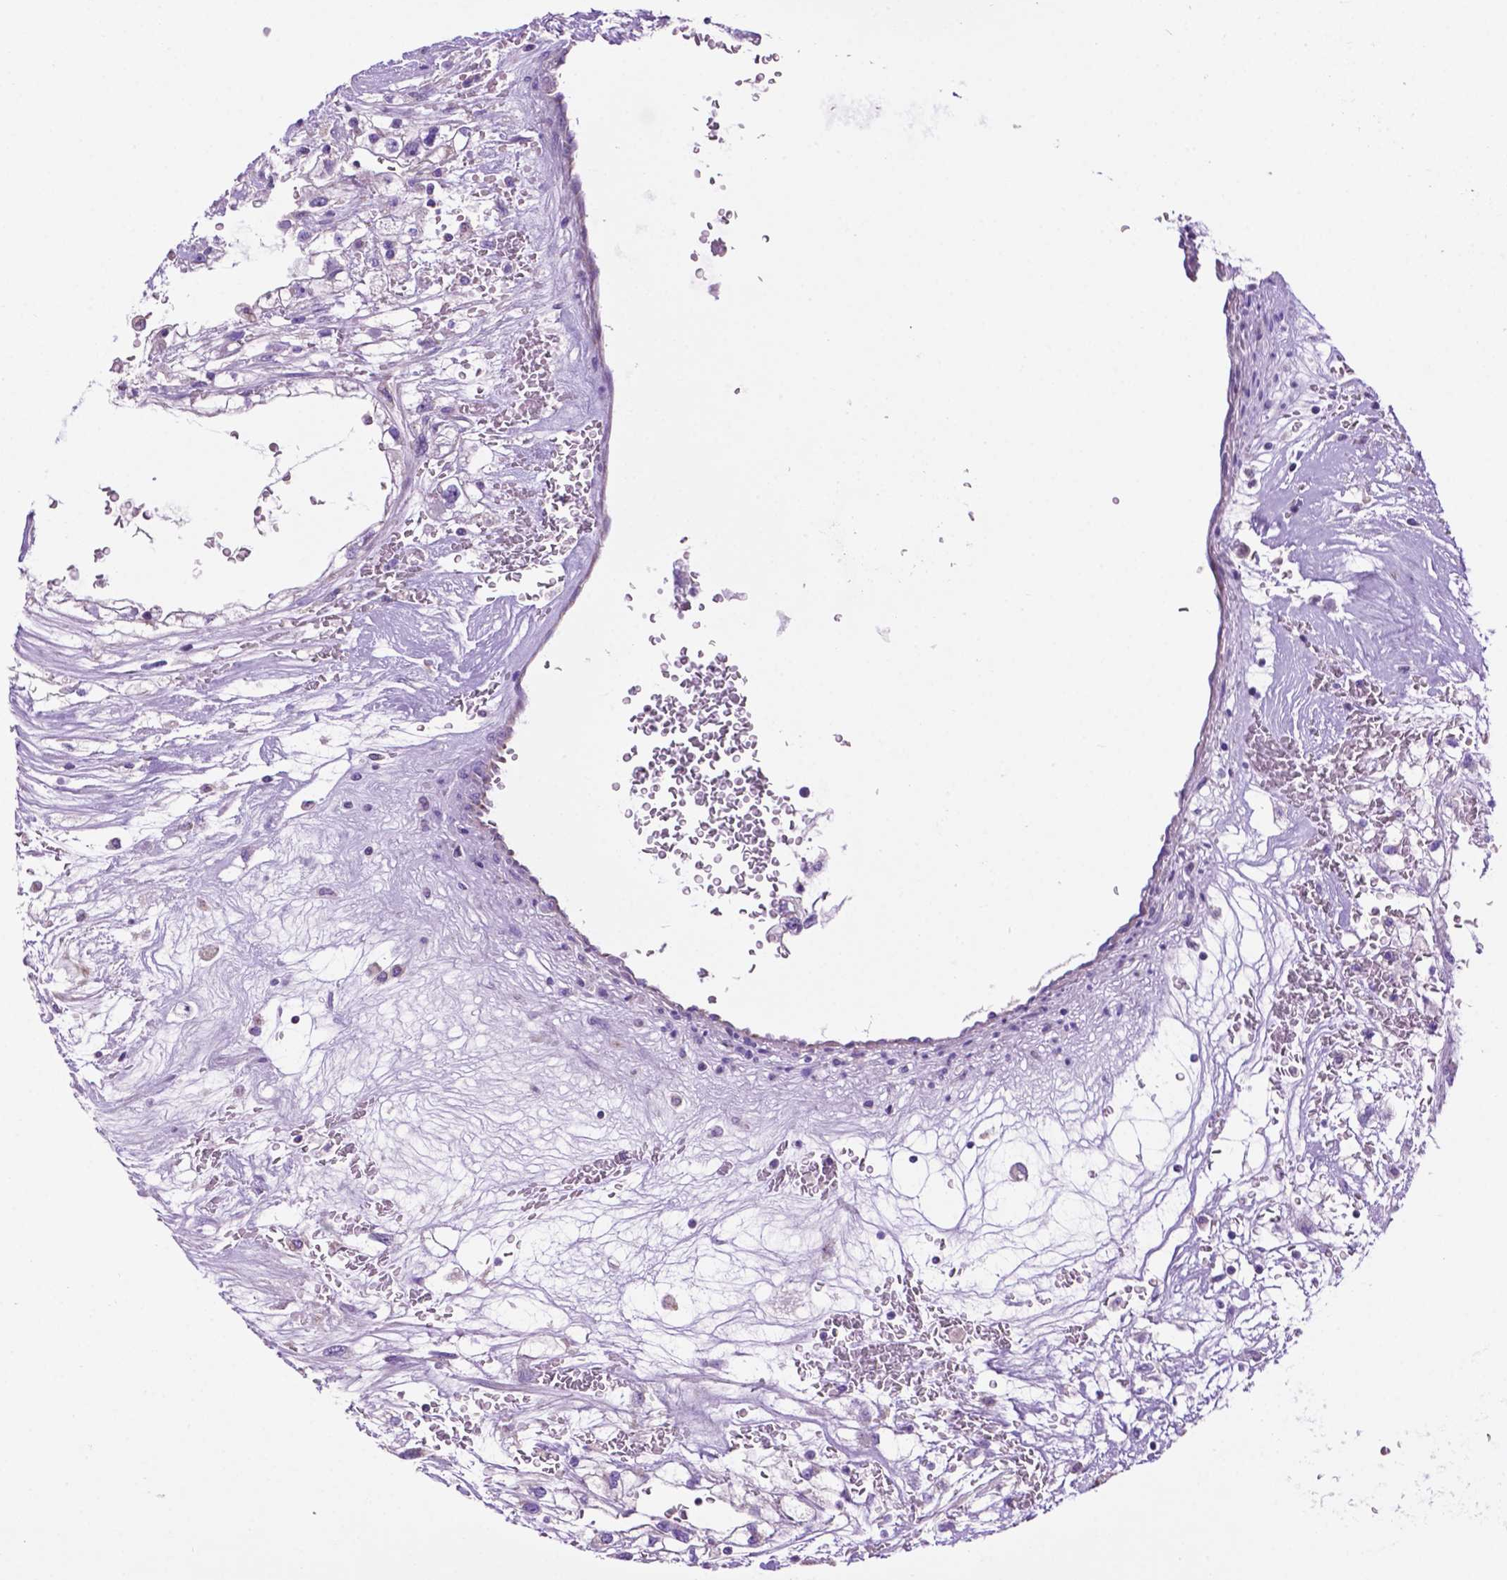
{"staining": {"intensity": "negative", "quantity": "none", "location": "none"}, "tissue": "renal cancer", "cell_type": "Tumor cells", "image_type": "cancer", "snomed": [{"axis": "morphology", "description": "Adenocarcinoma, NOS"}, {"axis": "topography", "description": "Kidney"}], "caption": "Renal cancer (adenocarcinoma) was stained to show a protein in brown. There is no significant staining in tumor cells. (Stains: DAB immunohistochemistry (IHC) with hematoxylin counter stain, Microscopy: brightfield microscopy at high magnification).", "gene": "PHYHIP", "patient": {"sex": "male", "age": 59}}